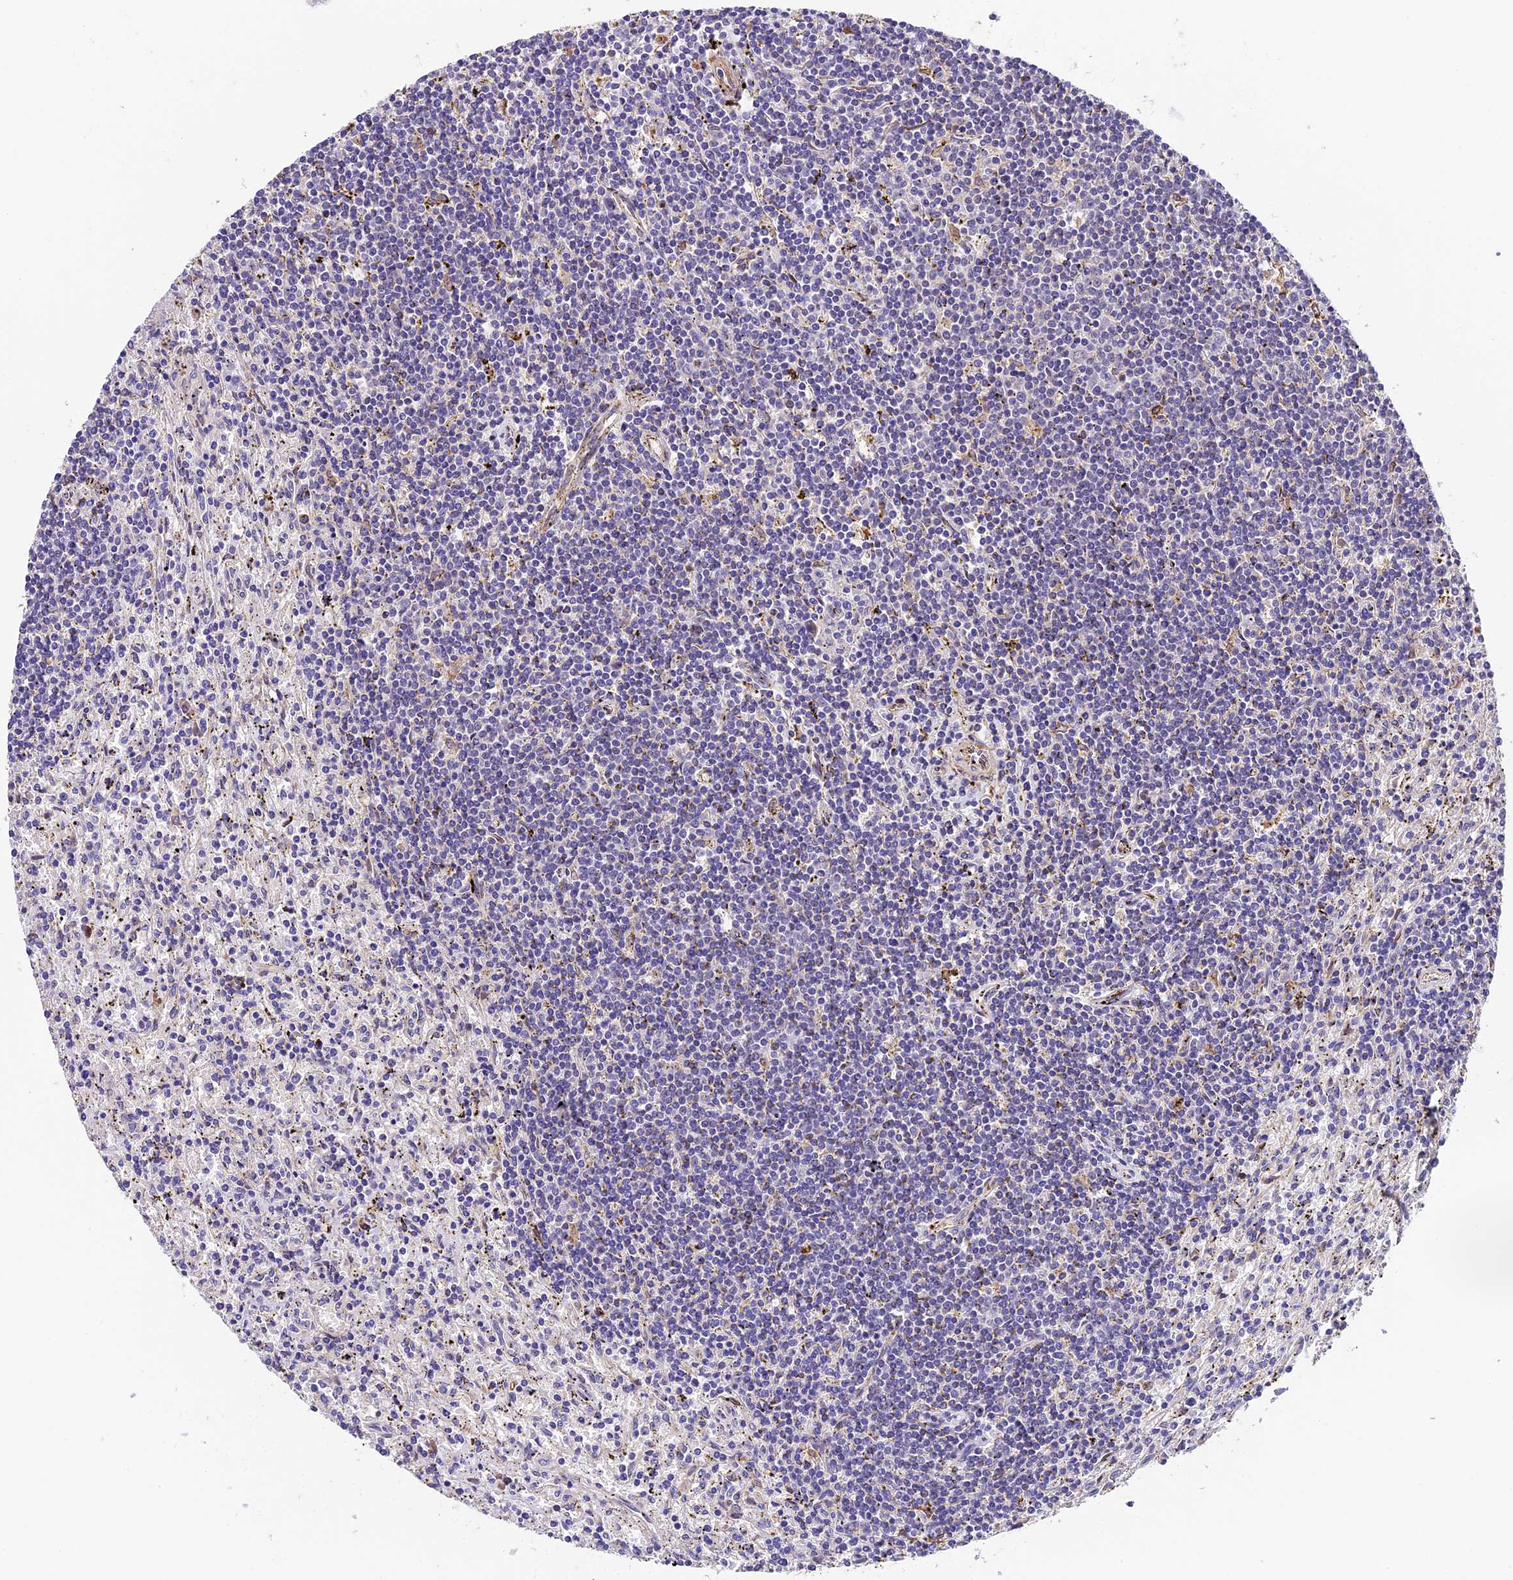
{"staining": {"intensity": "negative", "quantity": "none", "location": "none"}, "tissue": "lymphoma", "cell_type": "Tumor cells", "image_type": "cancer", "snomed": [{"axis": "morphology", "description": "Malignant lymphoma, non-Hodgkin's type, Low grade"}, {"axis": "topography", "description": "Spleen"}], "caption": "Protein analysis of lymphoma exhibits no significant expression in tumor cells.", "gene": "LSM7", "patient": {"sex": "male", "age": 76}}